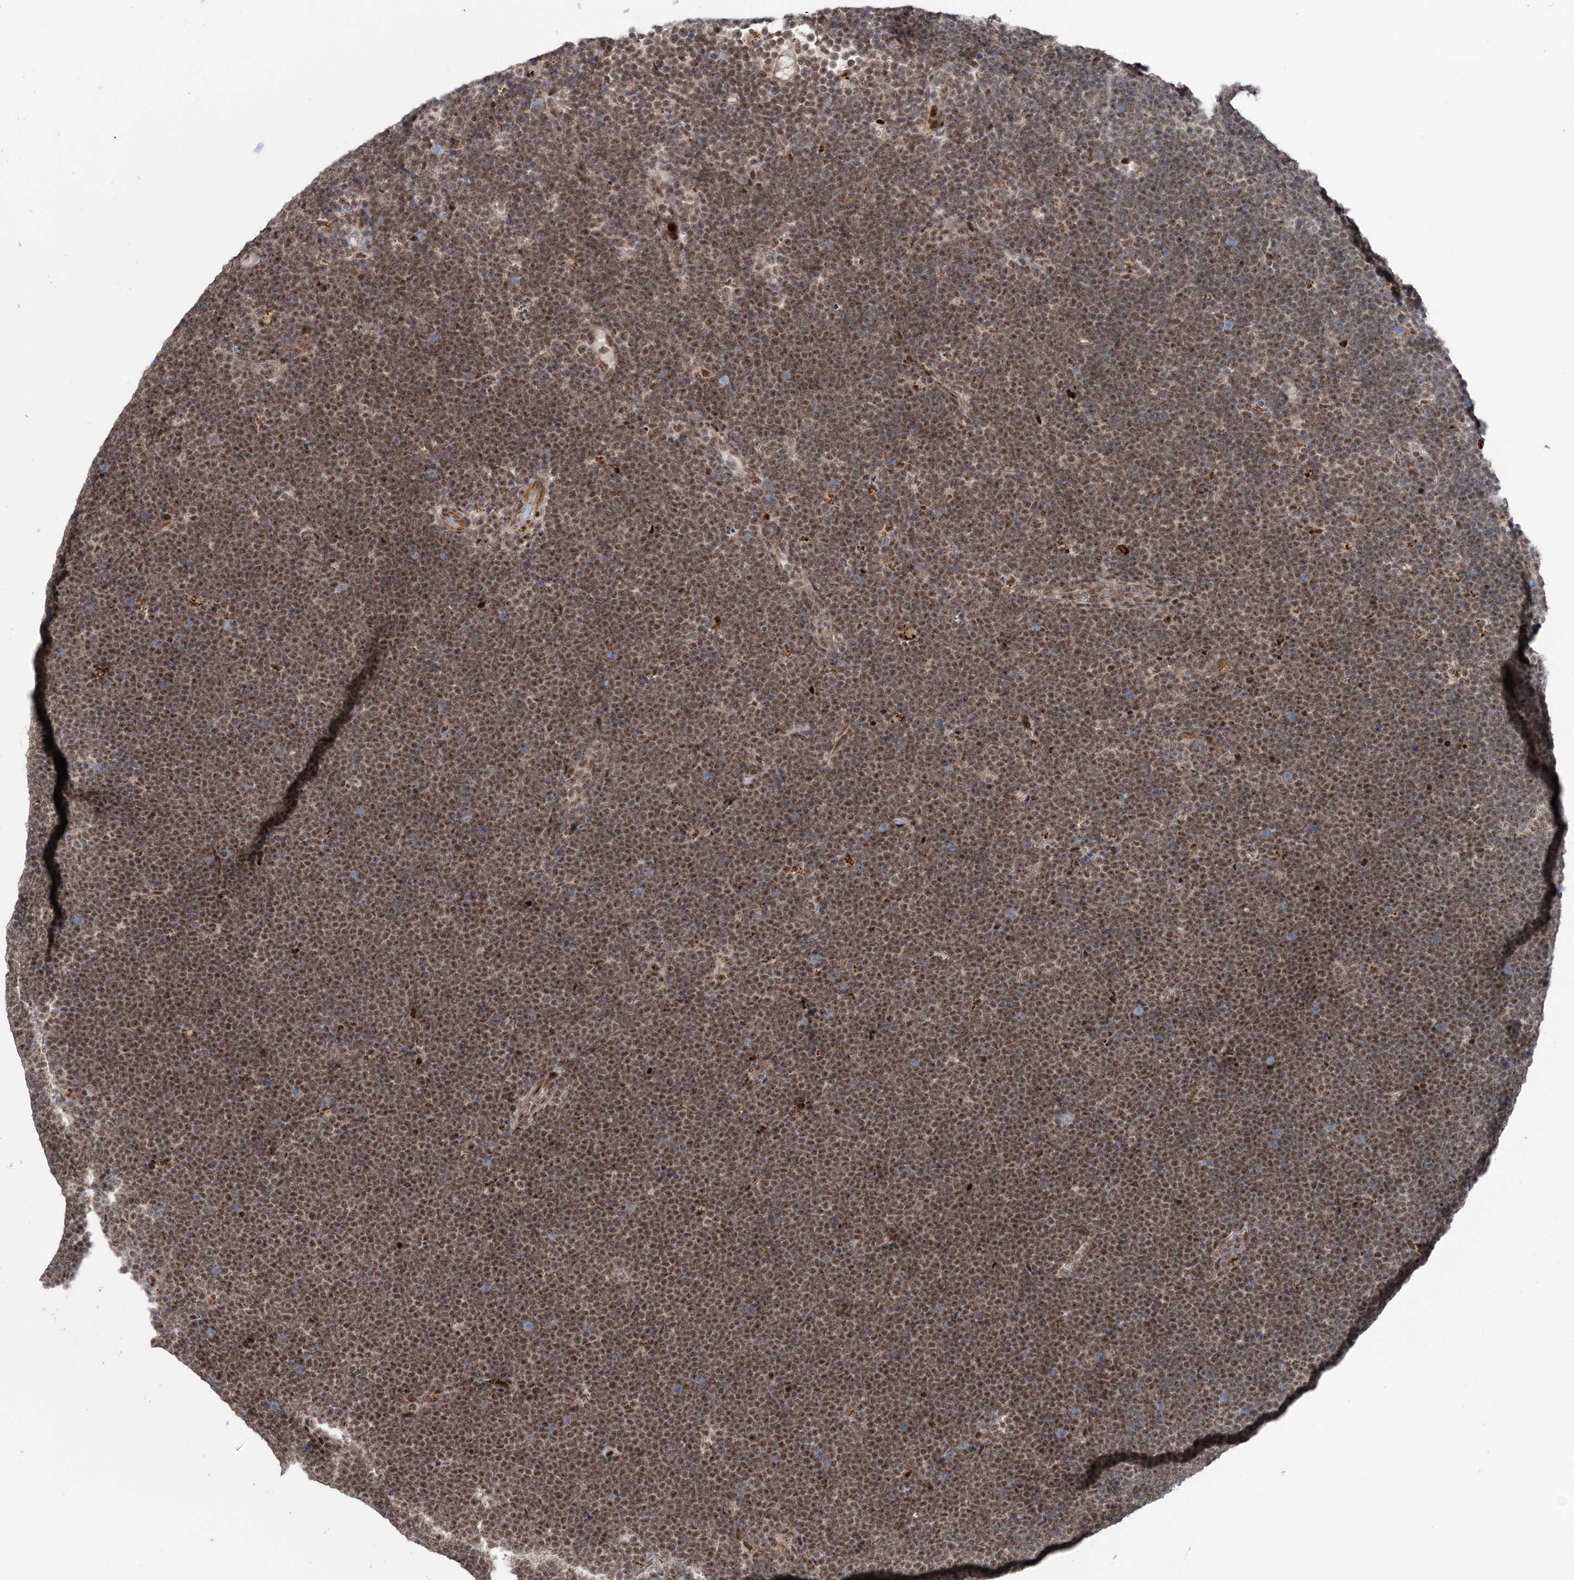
{"staining": {"intensity": "moderate", "quantity": ">75%", "location": "nuclear"}, "tissue": "lymphoma", "cell_type": "Tumor cells", "image_type": "cancer", "snomed": [{"axis": "morphology", "description": "Malignant lymphoma, non-Hodgkin's type, High grade"}, {"axis": "topography", "description": "Lymph node"}], "caption": "Immunohistochemical staining of human malignant lymphoma, non-Hodgkin's type (high-grade) shows medium levels of moderate nuclear protein positivity in approximately >75% of tumor cells. (Stains: DAB in brown, nuclei in blue, Microscopy: brightfield microscopy at high magnification).", "gene": "TATDN2", "patient": {"sex": "male", "age": 13}}